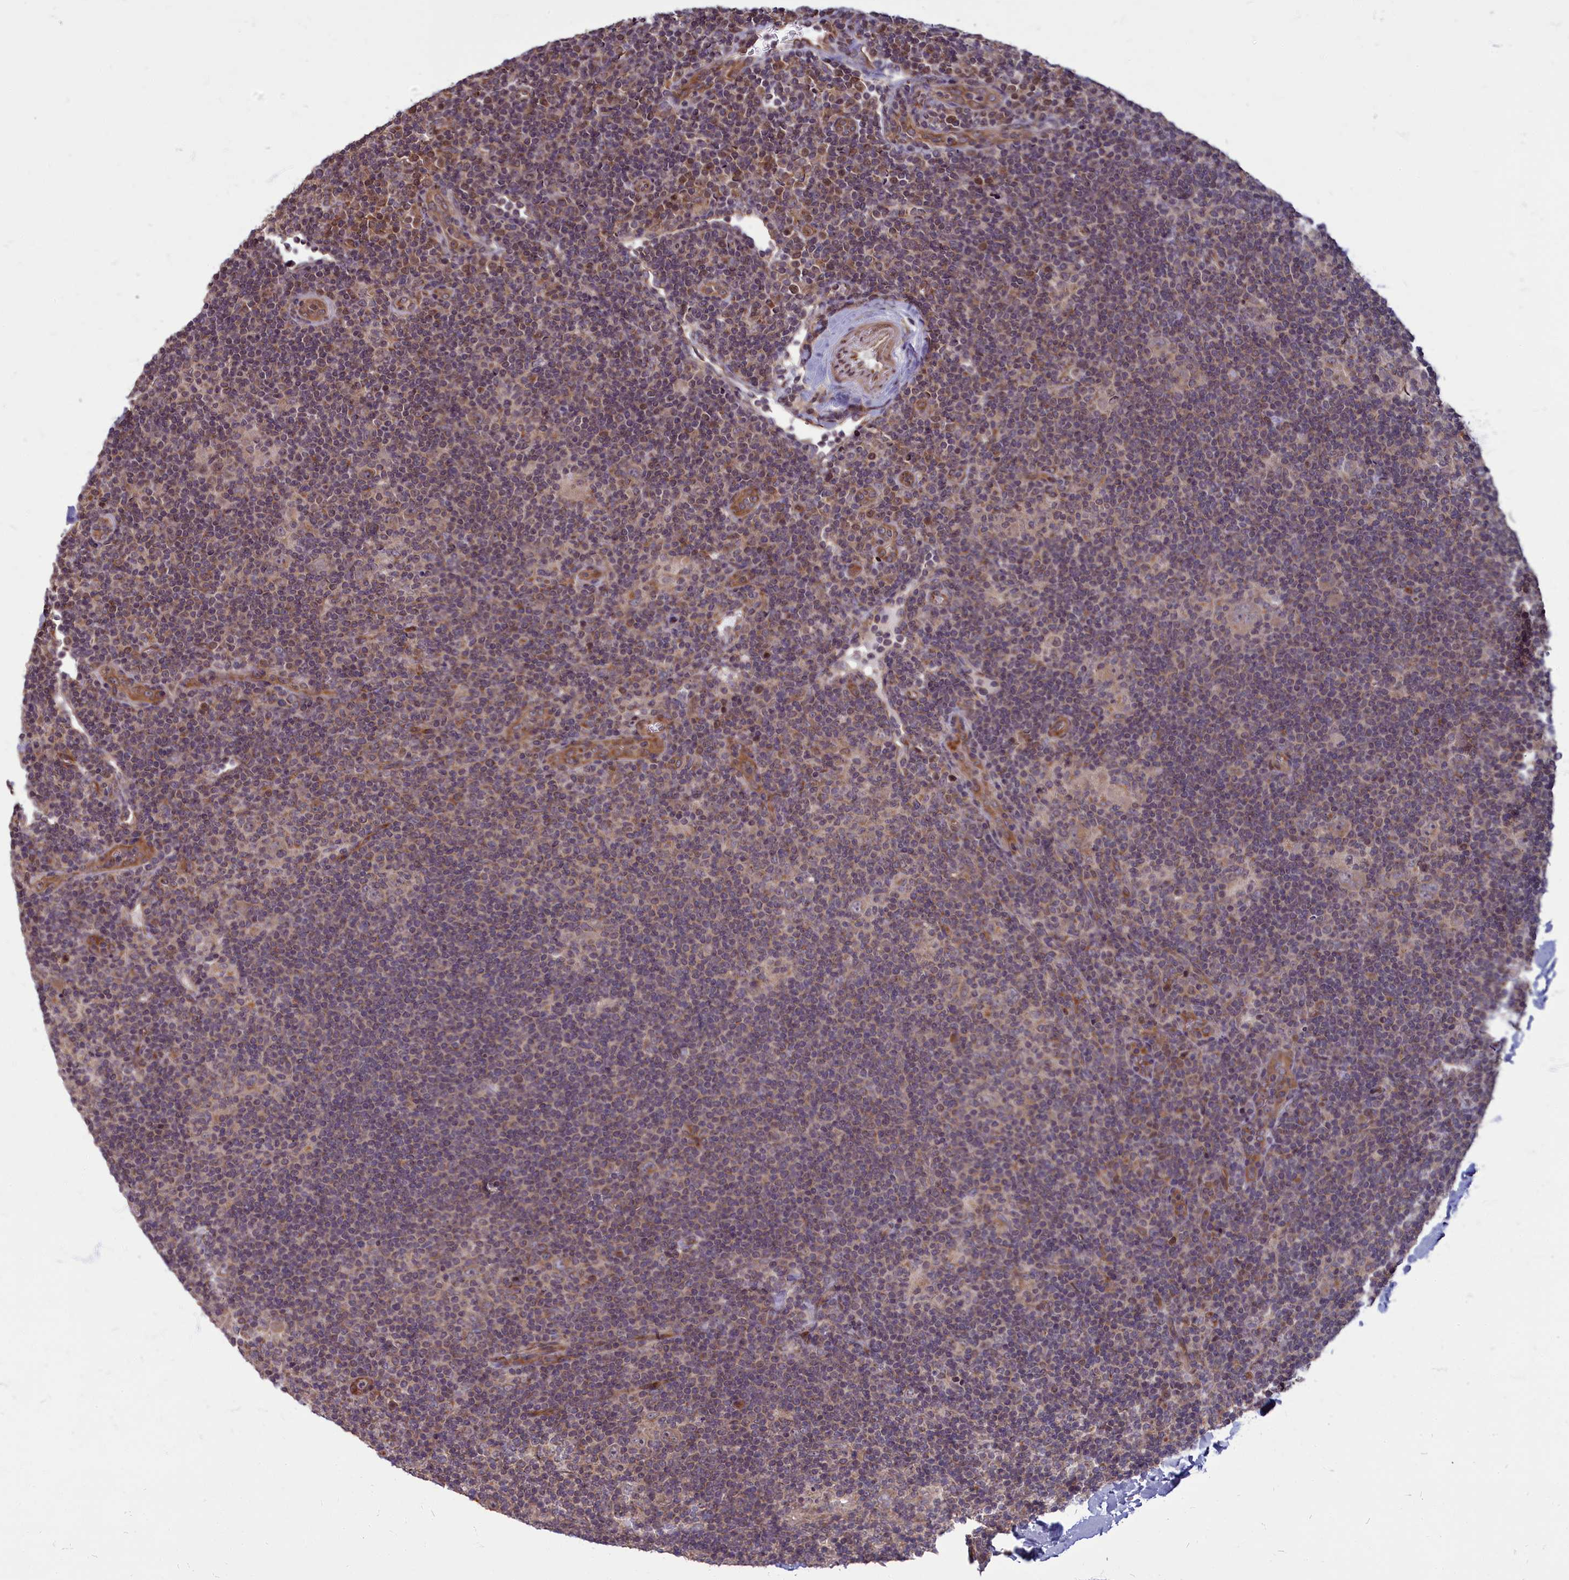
{"staining": {"intensity": "weak", "quantity": "<25%", "location": "cytoplasmic/membranous"}, "tissue": "lymphoma", "cell_type": "Tumor cells", "image_type": "cancer", "snomed": [{"axis": "morphology", "description": "Hodgkin's disease, NOS"}, {"axis": "topography", "description": "Lymph node"}], "caption": "High power microscopy histopathology image of an immunohistochemistry photomicrograph of Hodgkin's disease, revealing no significant positivity in tumor cells. The staining is performed using DAB (3,3'-diaminobenzidine) brown chromogen with nuclei counter-stained in using hematoxylin.", "gene": "MYCBP", "patient": {"sex": "female", "age": 57}}